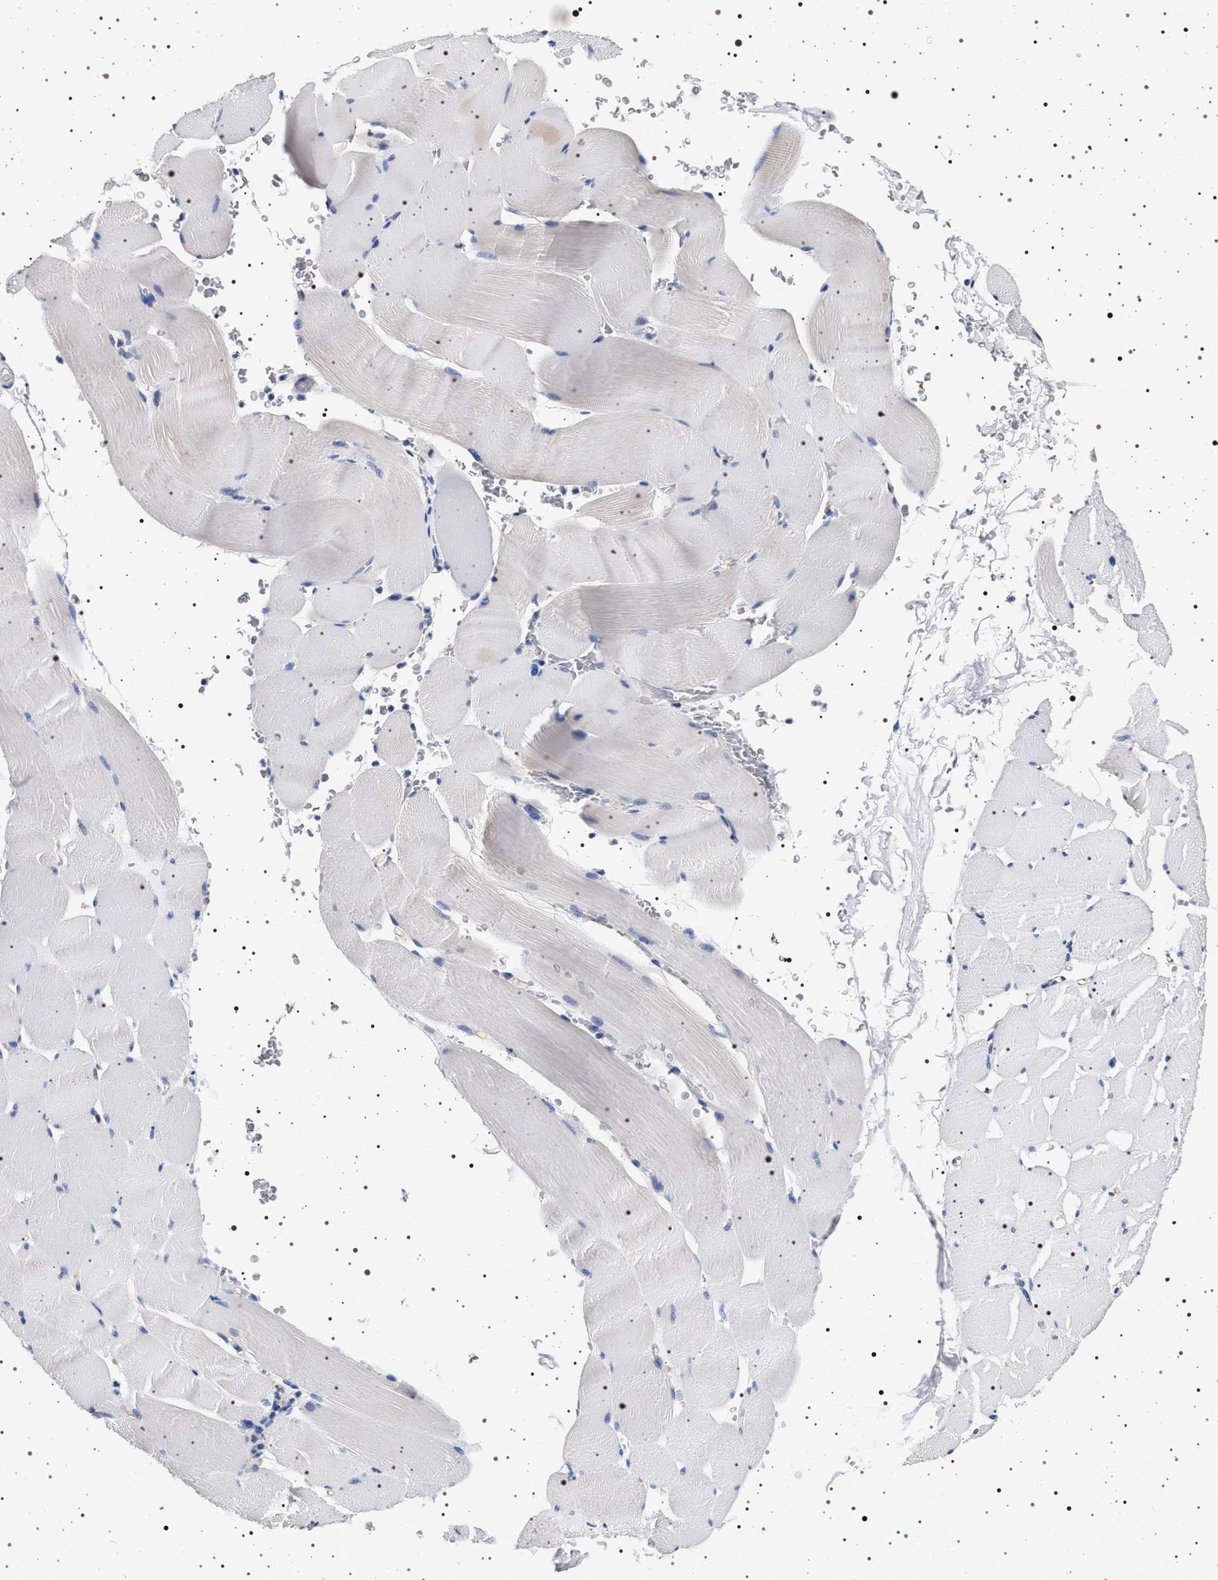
{"staining": {"intensity": "negative", "quantity": "none", "location": "none"}, "tissue": "skeletal muscle", "cell_type": "Myocytes", "image_type": "normal", "snomed": [{"axis": "morphology", "description": "Normal tissue, NOS"}, {"axis": "topography", "description": "Skeletal muscle"}], "caption": "This is a photomicrograph of IHC staining of normal skeletal muscle, which shows no expression in myocytes.", "gene": "HSD17B1", "patient": {"sex": "male", "age": 62}}